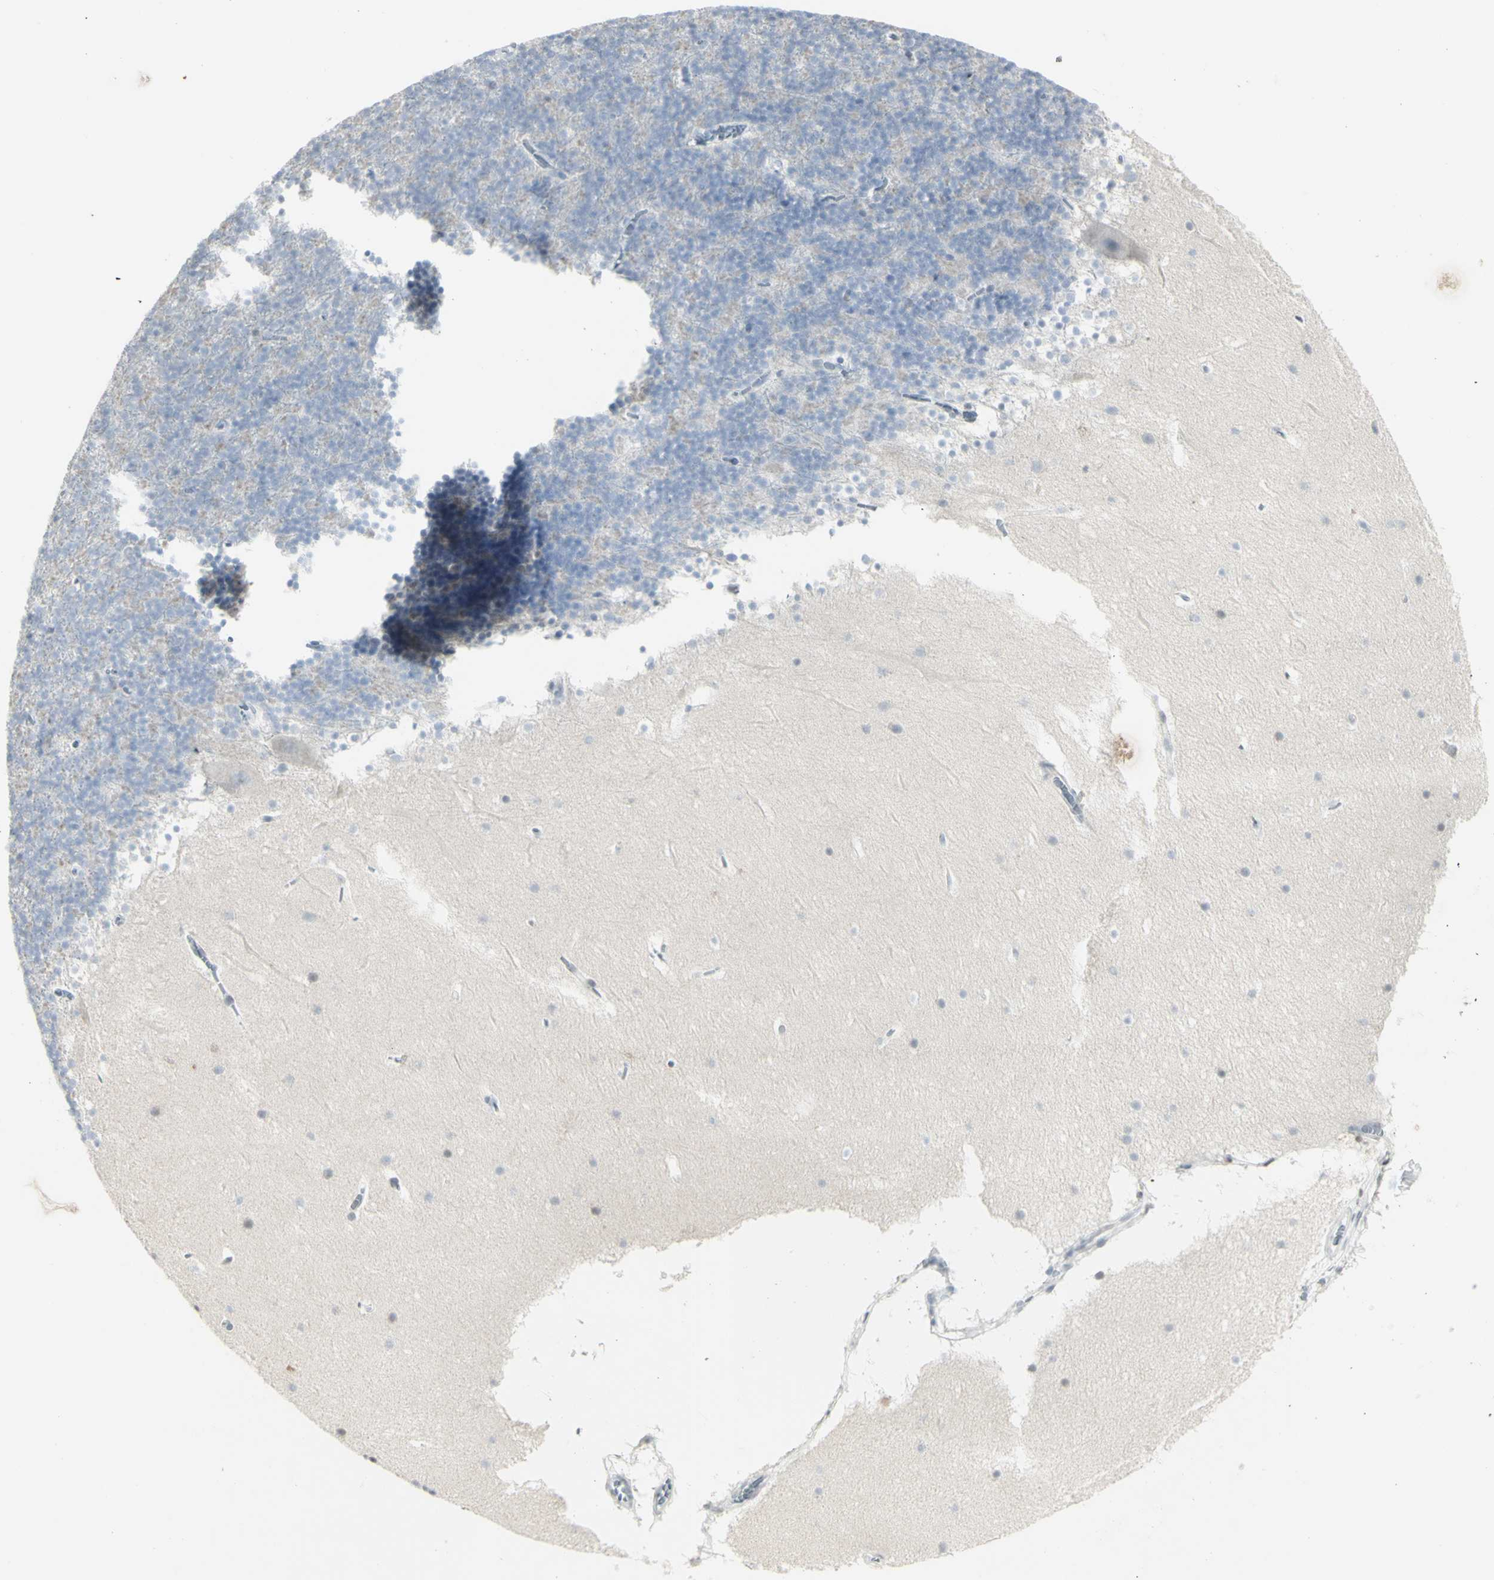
{"staining": {"intensity": "negative", "quantity": "none", "location": "none"}, "tissue": "cerebellum", "cell_type": "Cells in granular layer", "image_type": "normal", "snomed": [{"axis": "morphology", "description": "Normal tissue, NOS"}, {"axis": "topography", "description": "Cerebellum"}], "caption": "This micrograph is of benign cerebellum stained with immunohistochemistry to label a protein in brown with the nuclei are counter-stained blue. There is no expression in cells in granular layer.", "gene": "MUC5AC", "patient": {"sex": "male", "age": 45}}